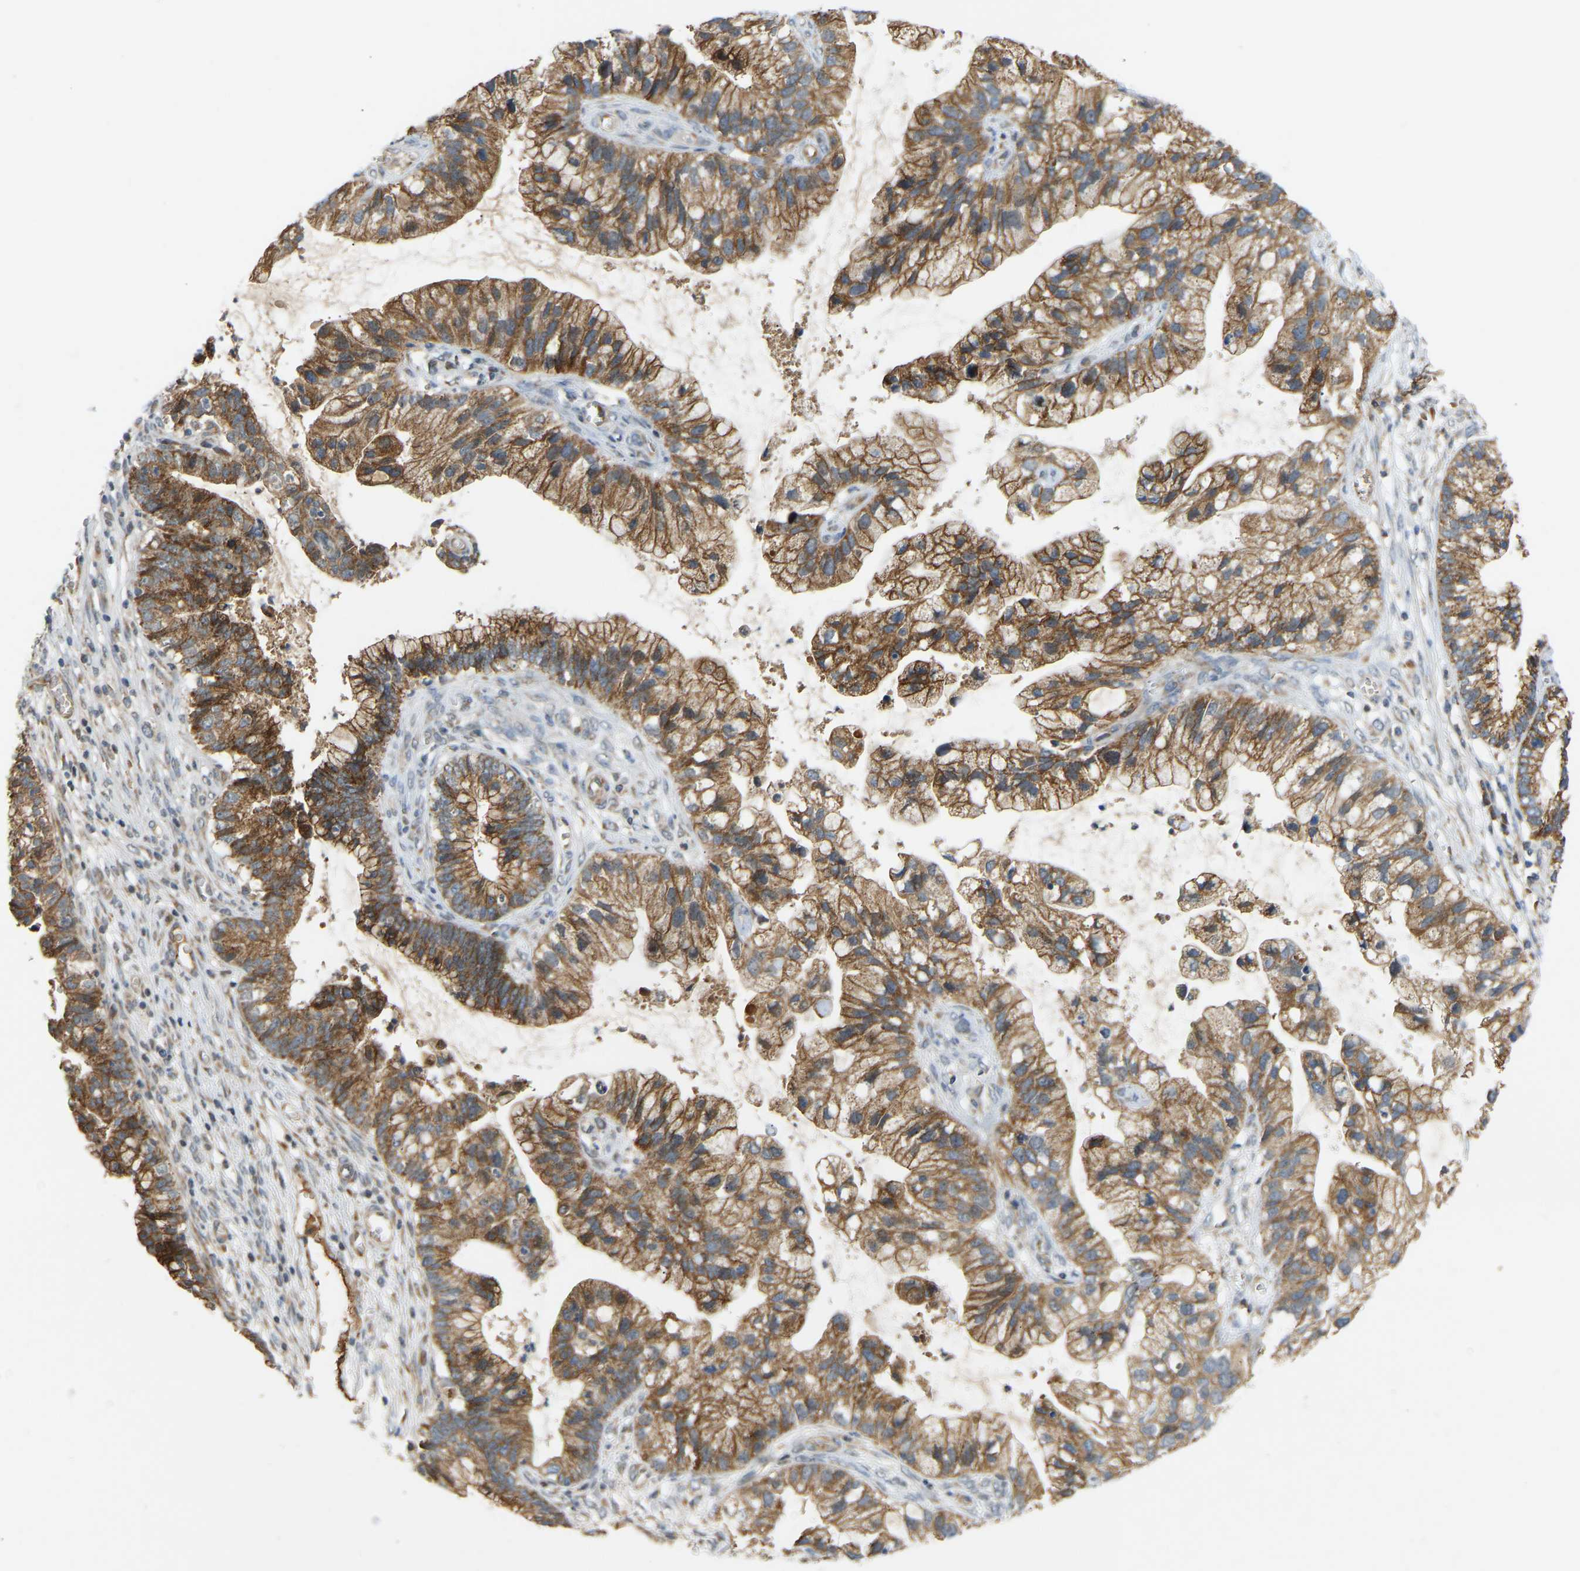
{"staining": {"intensity": "moderate", "quantity": ">75%", "location": "cytoplasmic/membranous"}, "tissue": "cervical cancer", "cell_type": "Tumor cells", "image_type": "cancer", "snomed": [{"axis": "morphology", "description": "Adenocarcinoma, NOS"}, {"axis": "topography", "description": "Cervix"}], "caption": "Cervical cancer stained with DAB immunohistochemistry displays medium levels of moderate cytoplasmic/membranous expression in about >75% of tumor cells.", "gene": "PTCD1", "patient": {"sex": "female", "age": 44}}